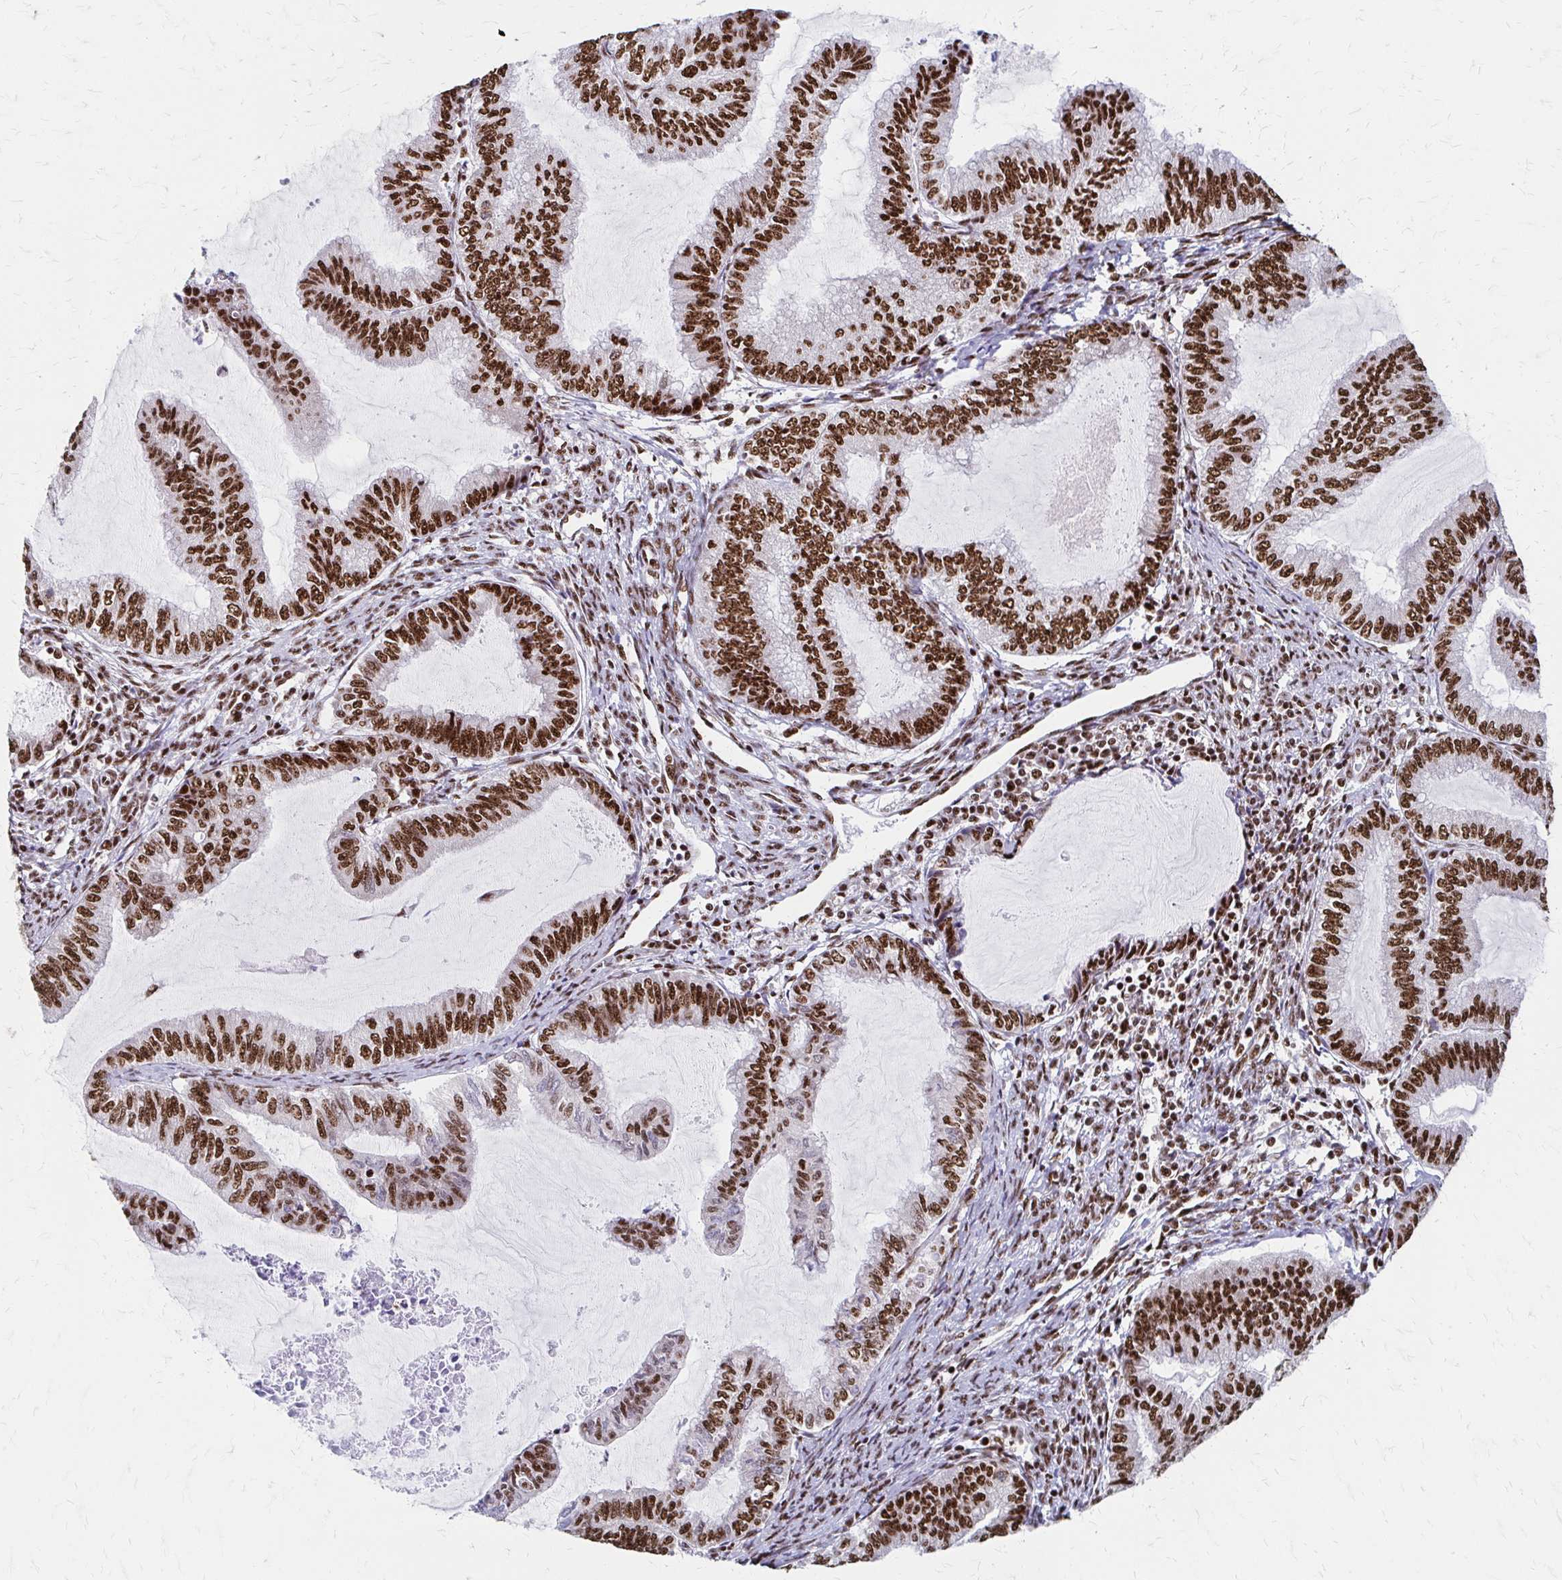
{"staining": {"intensity": "strong", "quantity": ">75%", "location": "nuclear"}, "tissue": "endometrial cancer", "cell_type": "Tumor cells", "image_type": "cancer", "snomed": [{"axis": "morphology", "description": "Adenocarcinoma, NOS"}, {"axis": "topography", "description": "Endometrium"}], "caption": "Immunohistochemical staining of human endometrial cancer (adenocarcinoma) displays high levels of strong nuclear positivity in about >75% of tumor cells.", "gene": "CNKSR3", "patient": {"sex": "female", "age": 79}}